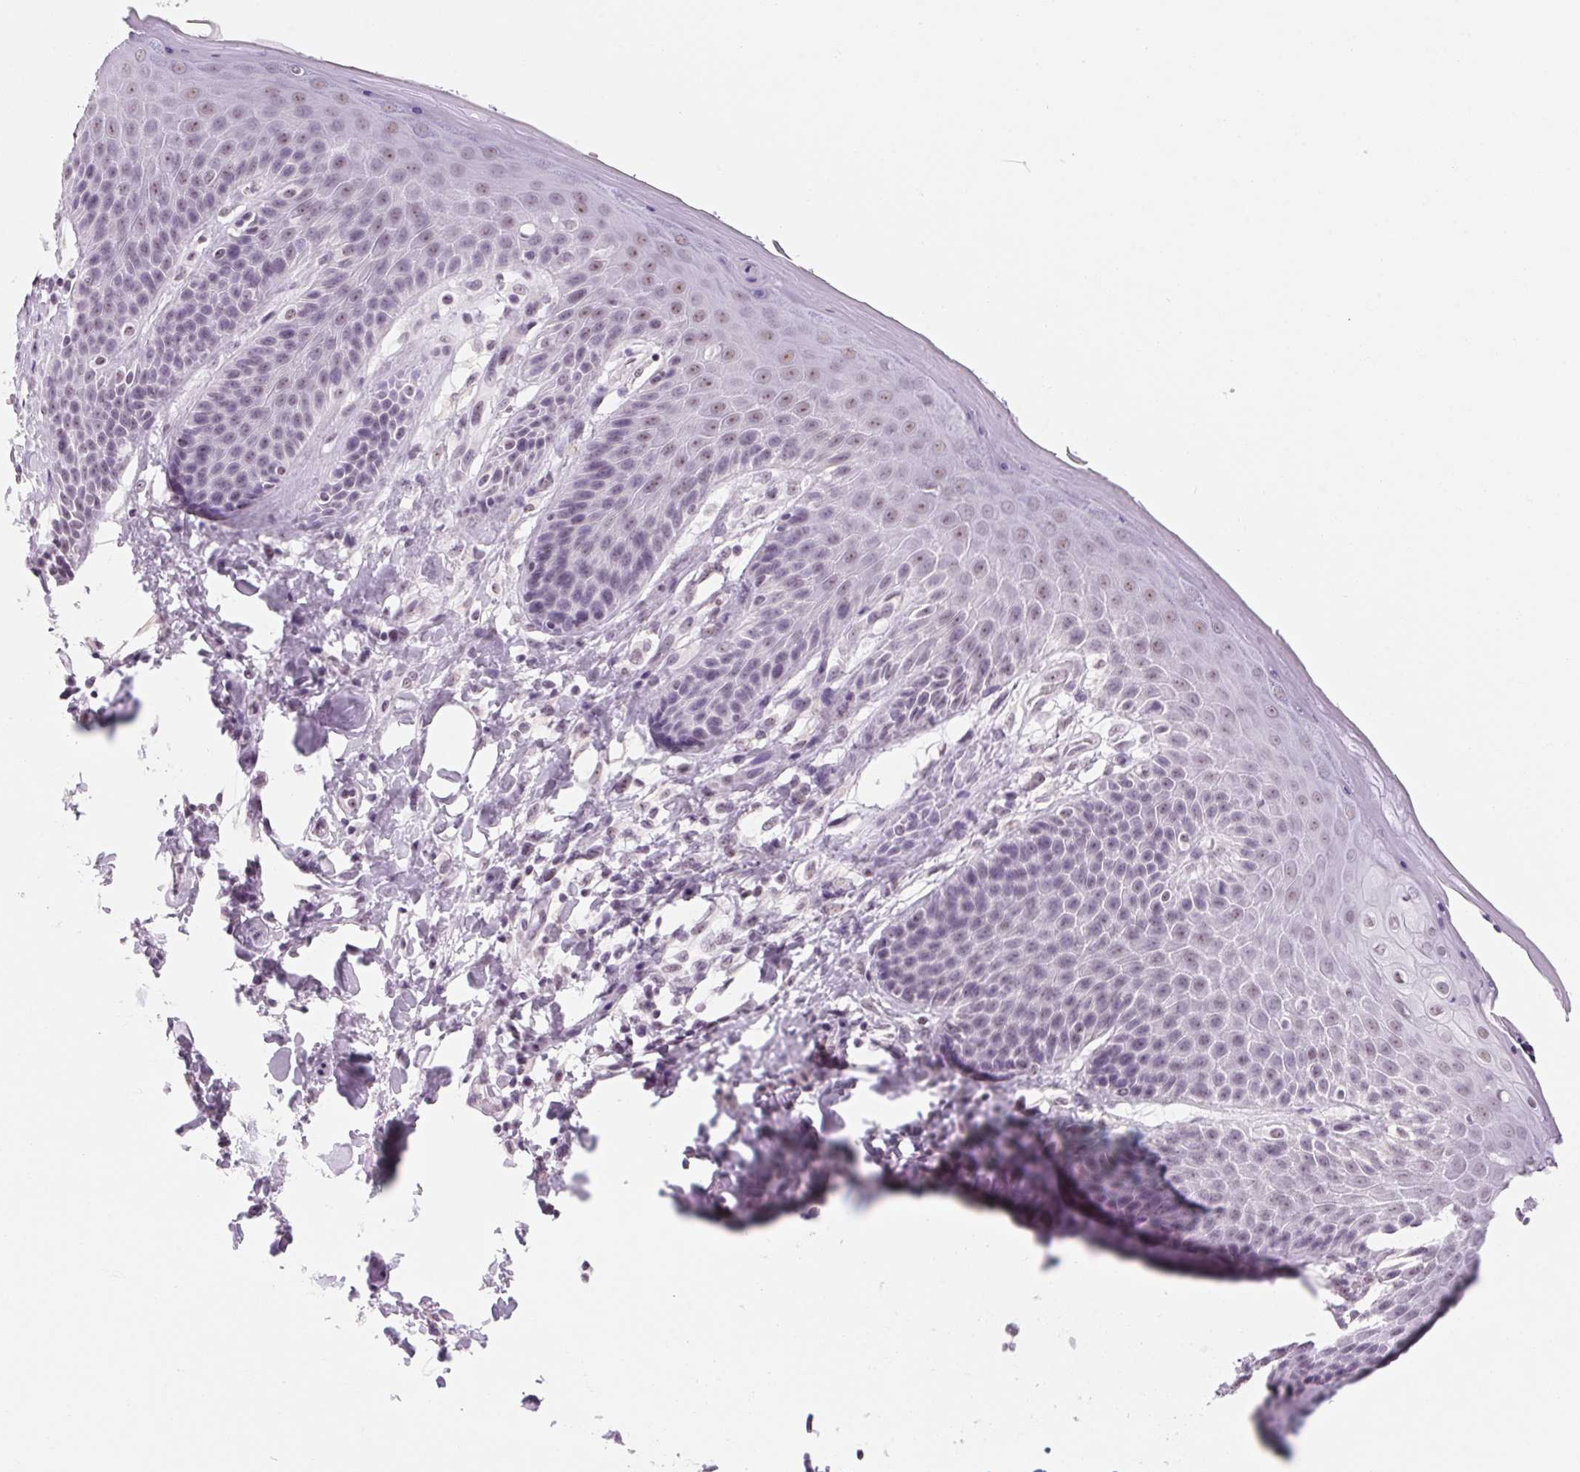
{"staining": {"intensity": "weak", "quantity": "25%-75%", "location": "nuclear"}, "tissue": "skin", "cell_type": "Epidermal cells", "image_type": "normal", "snomed": [{"axis": "morphology", "description": "Normal tissue, NOS"}, {"axis": "topography", "description": "Anal"}, {"axis": "topography", "description": "Peripheral nerve tissue"}], "caption": "This histopathology image demonstrates IHC staining of benign human skin, with low weak nuclear staining in about 25%-75% of epidermal cells.", "gene": "ZIC4", "patient": {"sex": "male", "age": 51}}